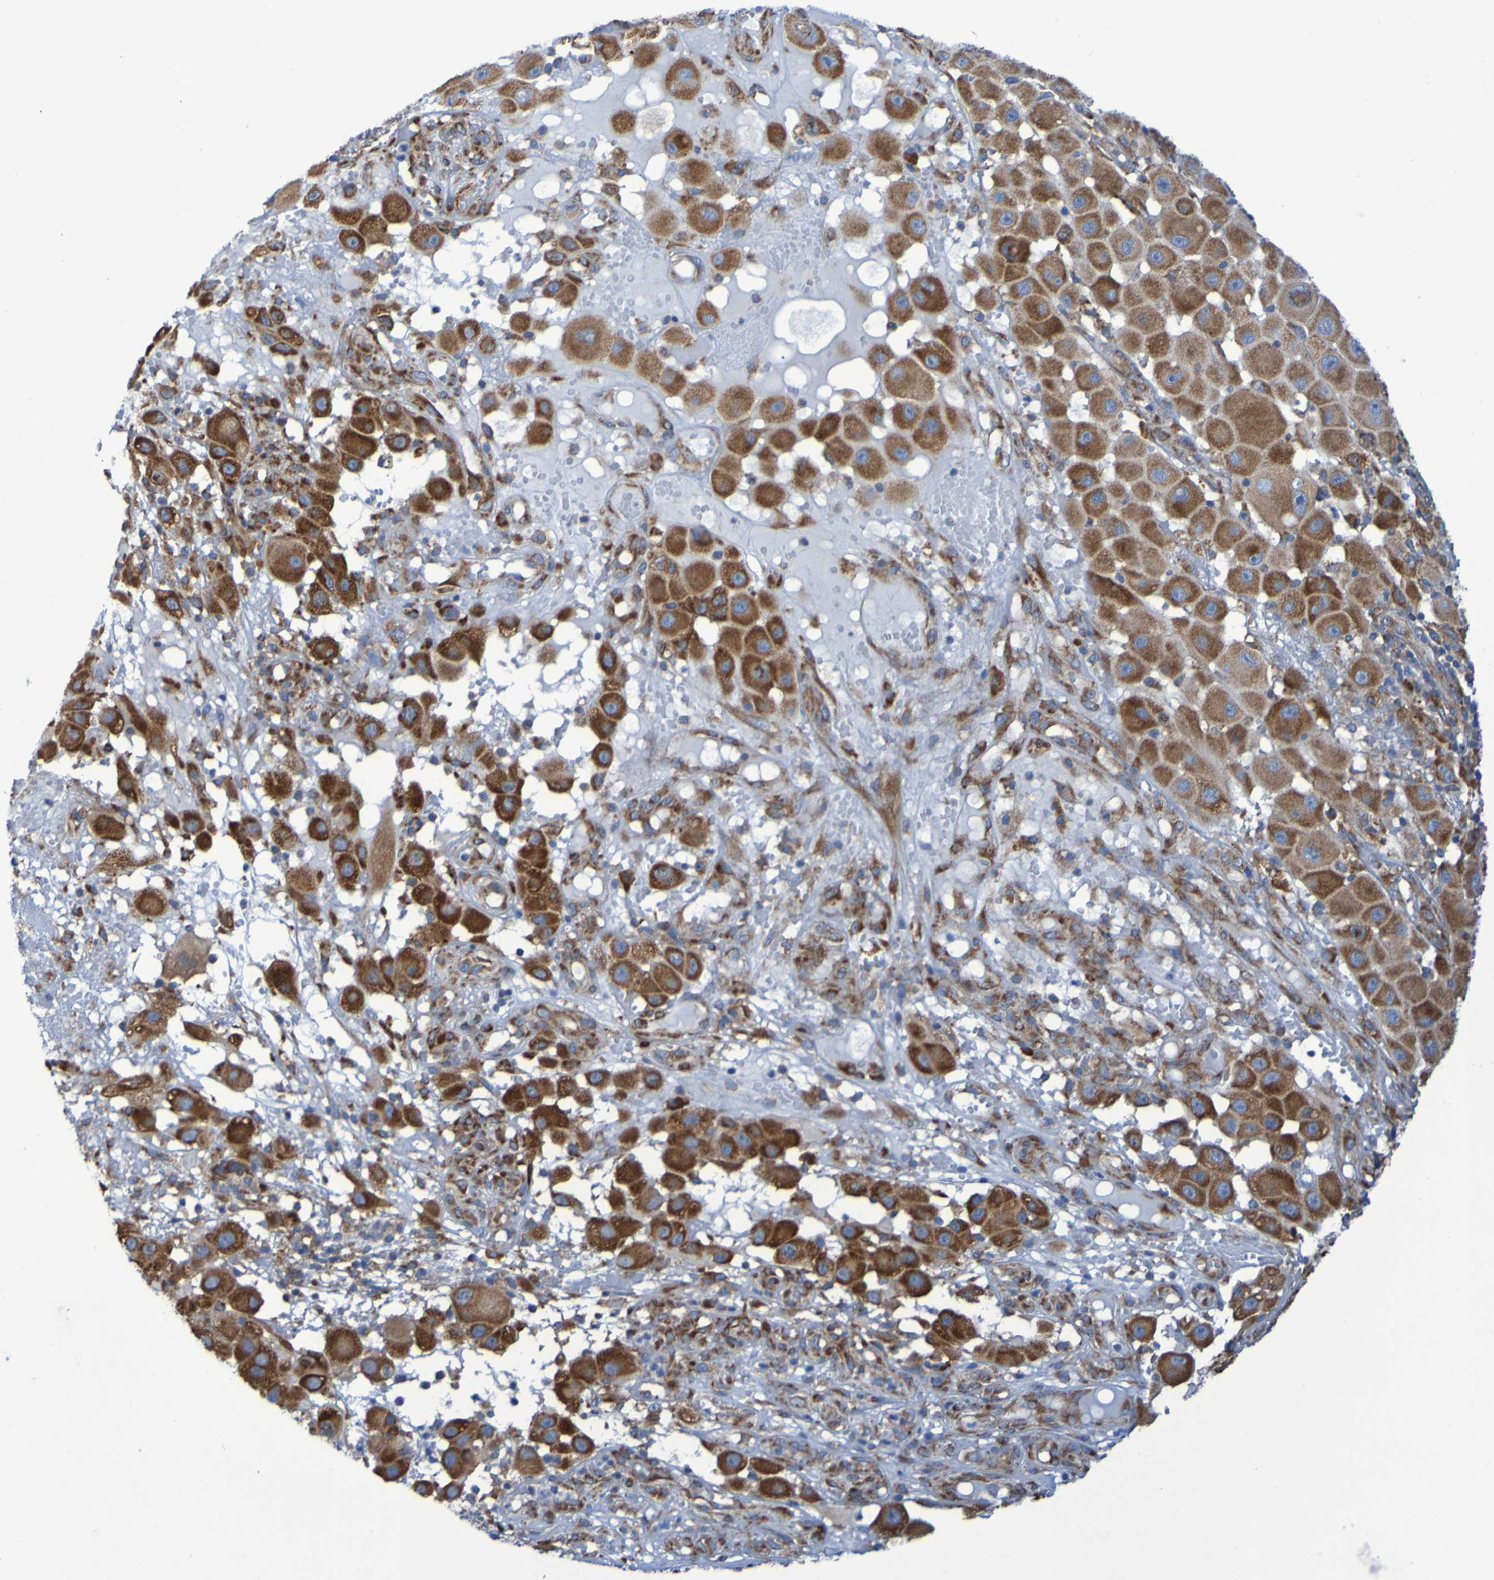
{"staining": {"intensity": "moderate", "quantity": ">75%", "location": "cytoplasmic/membranous"}, "tissue": "melanoma", "cell_type": "Tumor cells", "image_type": "cancer", "snomed": [{"axis": "morphology", "description": "Malignant melanoma, NOS"}, {"axis": "topography", "description": "Skin"}], "caption": "Immunohistochemical staining of human malignant melanoma reveals medium levels of moderate cytoplasmic/membranous protein positivity in approximately >75% of tumor cells. (IHC, brightfield microscopy, high magnification).", "gene": "FKBP3", "patient": {"sex": "female", "age": 81}}